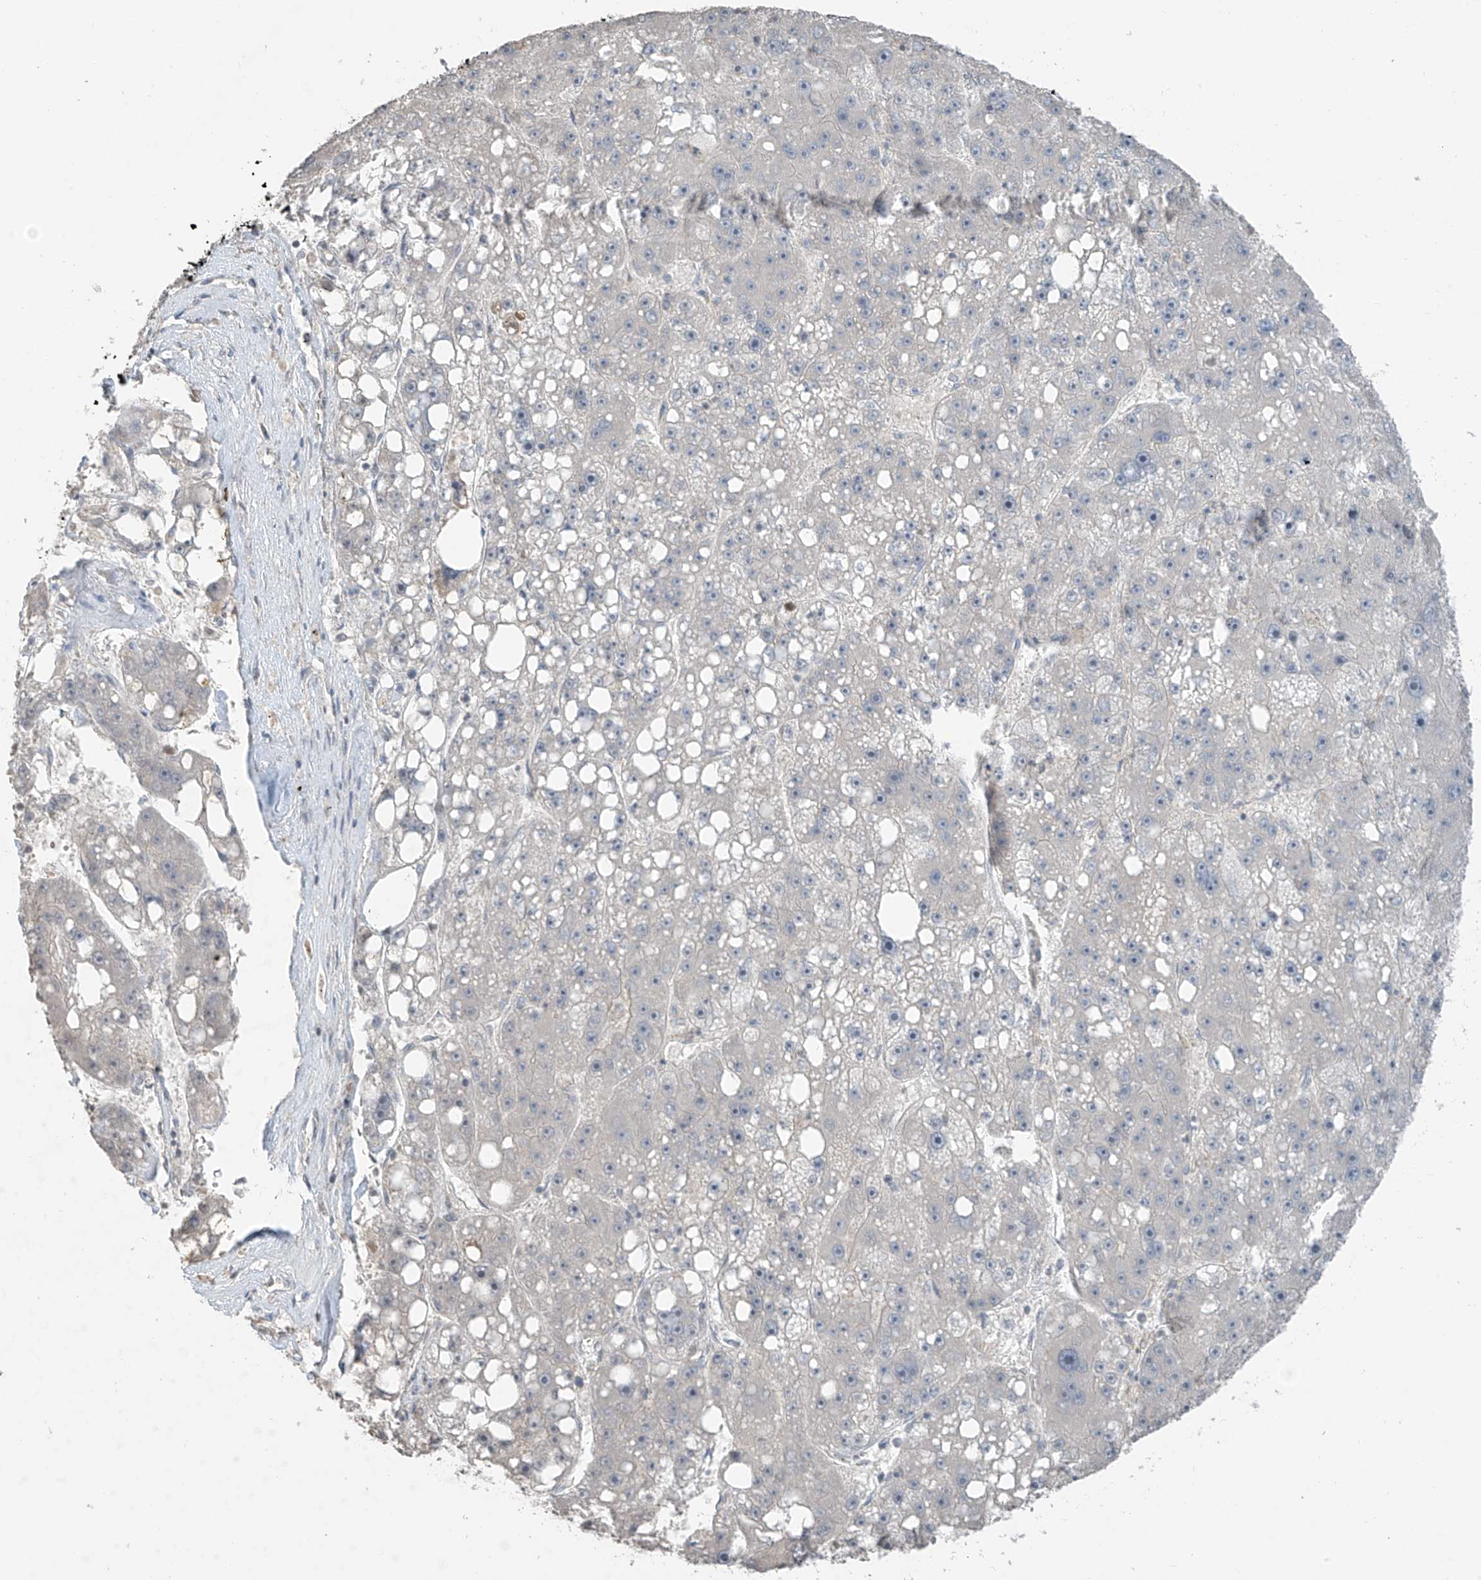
{"staining": {"intensity": "negative", "quantity": "none", "location": "none"}, "tissue": "liver cancer", "cell_type": "Tumor cells", "image_type": "cancer", "snomed": [{"axis": "morphology", "description": "Carcinoma, Hepatocellular, NOS"}, {"axis": "topography", "description": "Liver"}], "caption": "An immunohistochemistry histopathology image of hepatocellular carcinoma (liver) is shown. There is no staining in tumor cells of hepatocellular carcinoma (liver).", "gene": "HOXA11", "patient": {"sex": "female", "age": 61}}